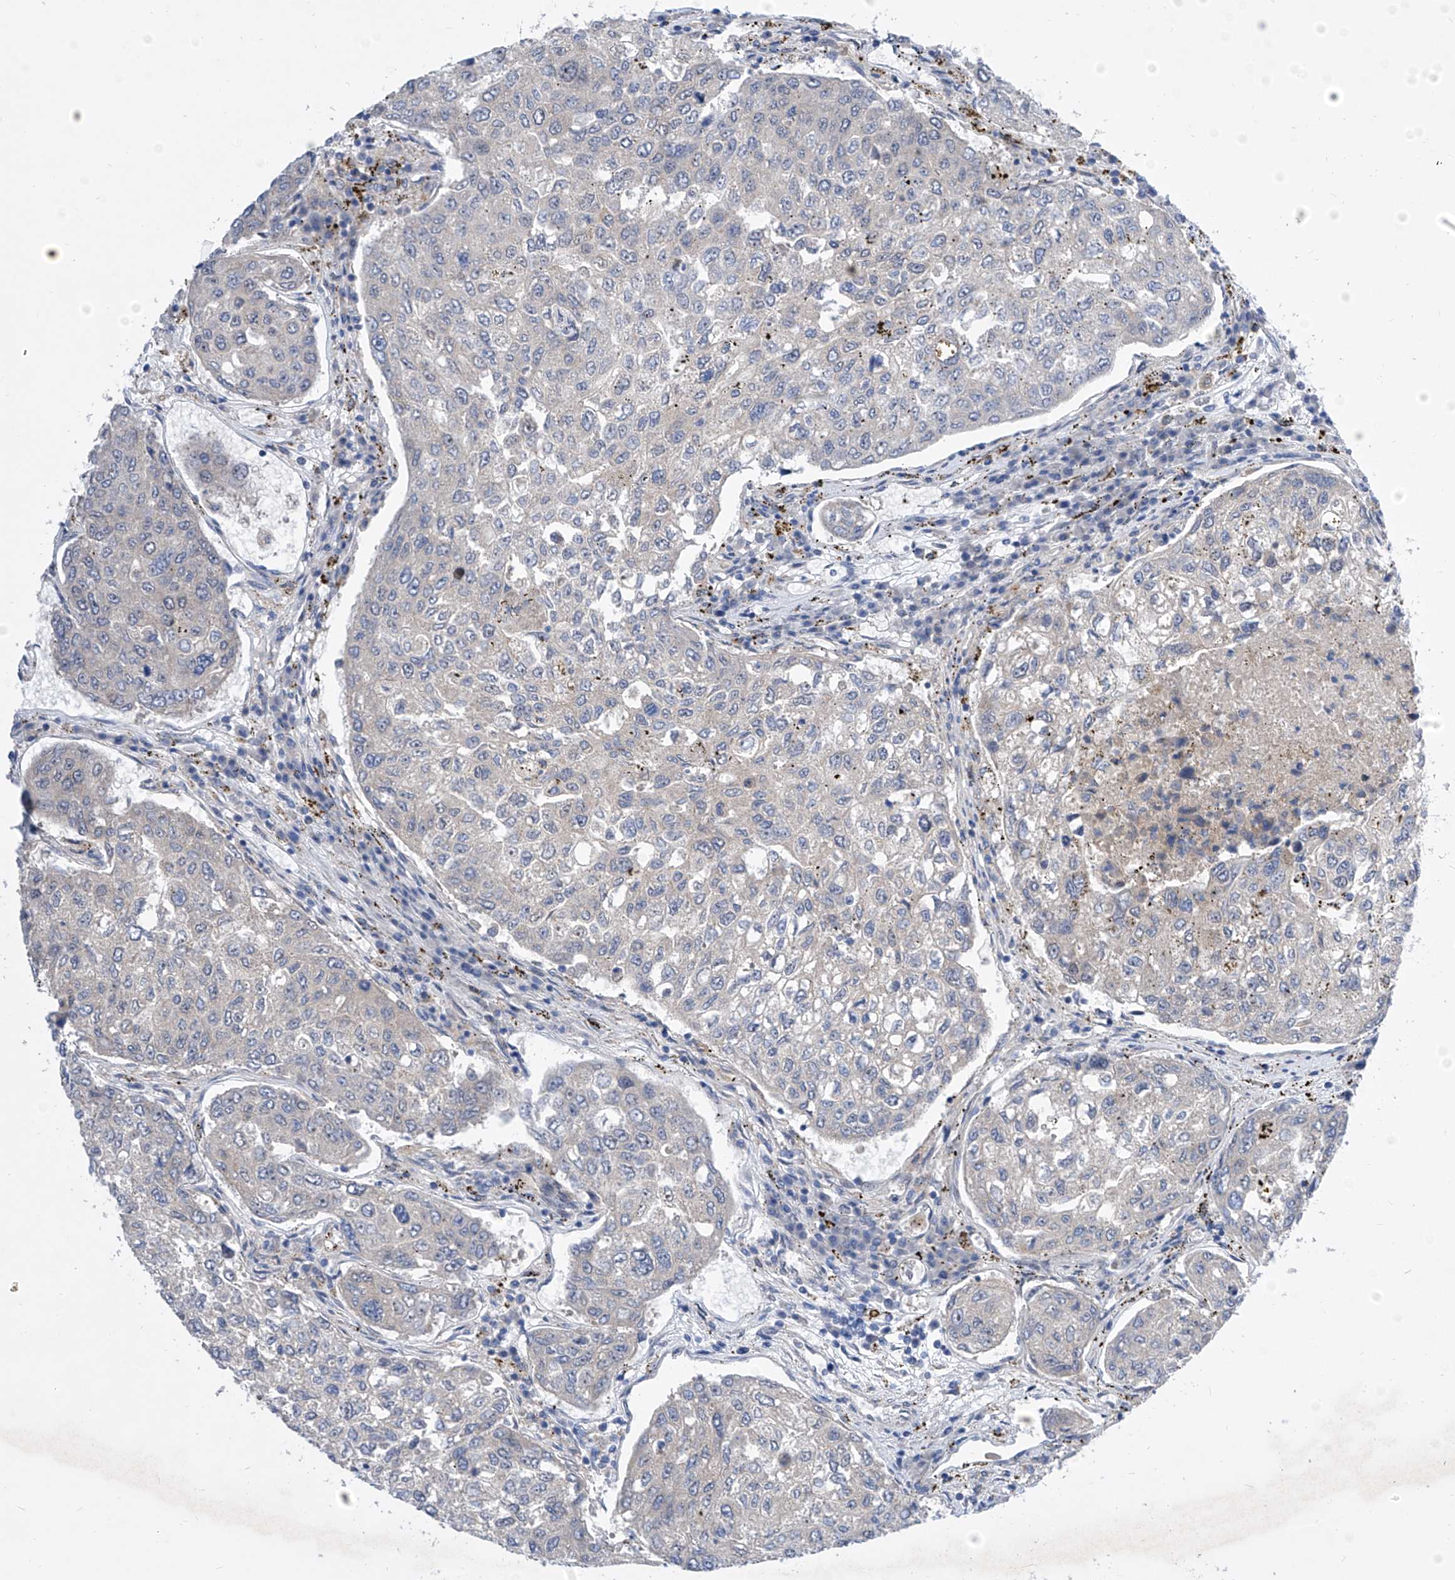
{"staining": {"intensity": "negative", "quantity": "none", "location": "none"}, "tissue": "urothelial cancer", "cell_type": "Tumor cells", "image_type": "cancer", "snomed": [{"axis": "morphology", "description": "Urothelial carcinoma, High grade"}, {"axis": "topography", "description": "Lymph node"}, {"axis": "topography", "description": "Urinary bladder"}], "caption": "This is a histopathology image of immunohistochemistry (IHC) staining of urothelial cancer, which shows no positivity in tumor cells. (DAB immunohistochemistry (IHC), high magnification).", "gene": "SRBD1", "patient": {"sex": "male", "age": 51}}